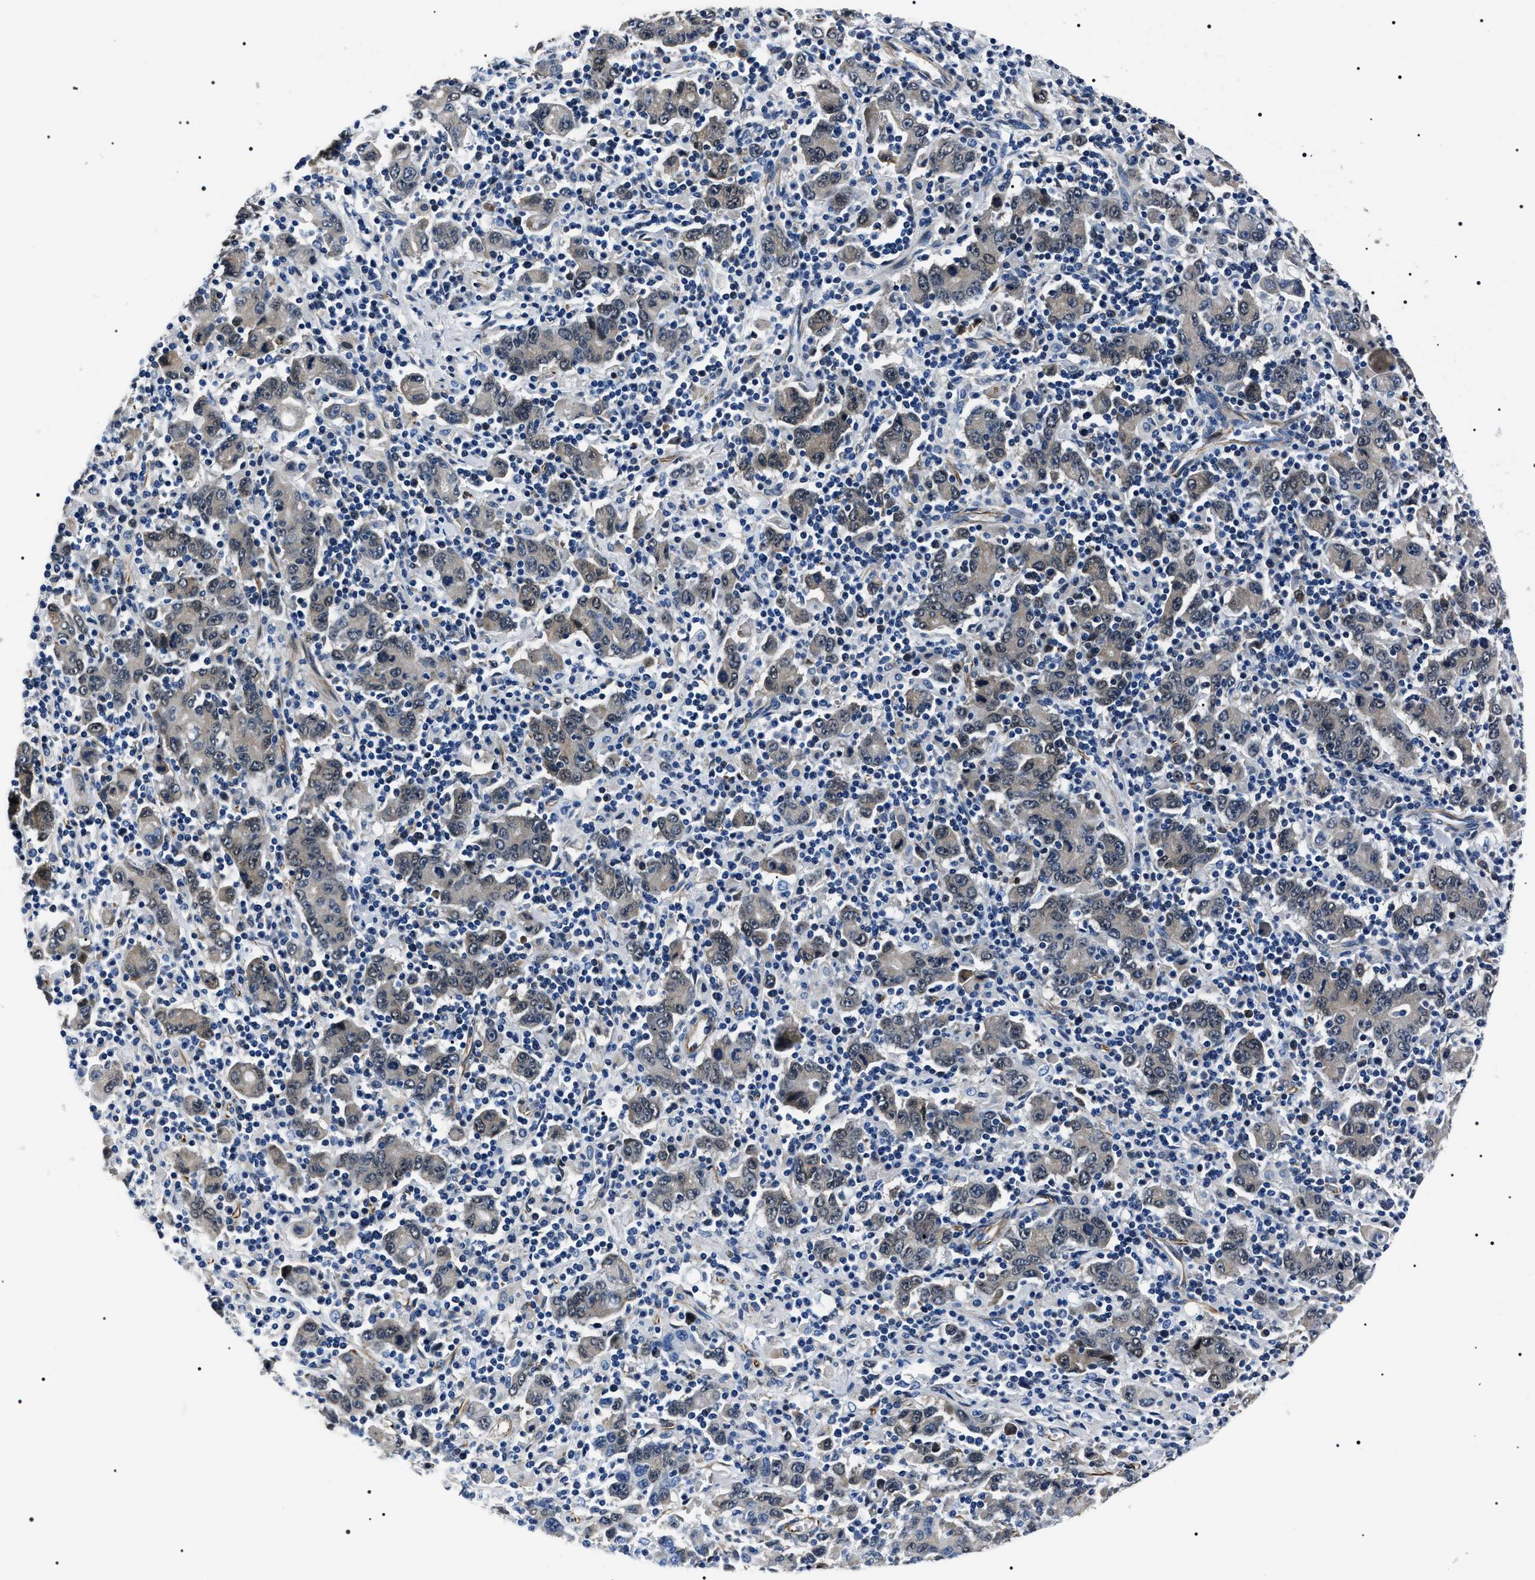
{"staining": {"intensity": "weak", "quantity": "25%-75%", "location": "cytoplasmic/membranous"}, "tissue": "stomach cancer", "cell_type": "Tumor cells", "image_type": "cancer", "snomed": [{"axis": "morphology", "description": "Adenocarcinoma, NOS"}, {"axis": "topography", "description": "Stomach, upper"}], "caption": "The immunohistochemical stain highlights weak cytoplasmic/membranous positivity in tumor cells of stomach adenocarcinoma tissue.", "gene": "BAG2", "patient": {"sex": "male", "age": 69}}